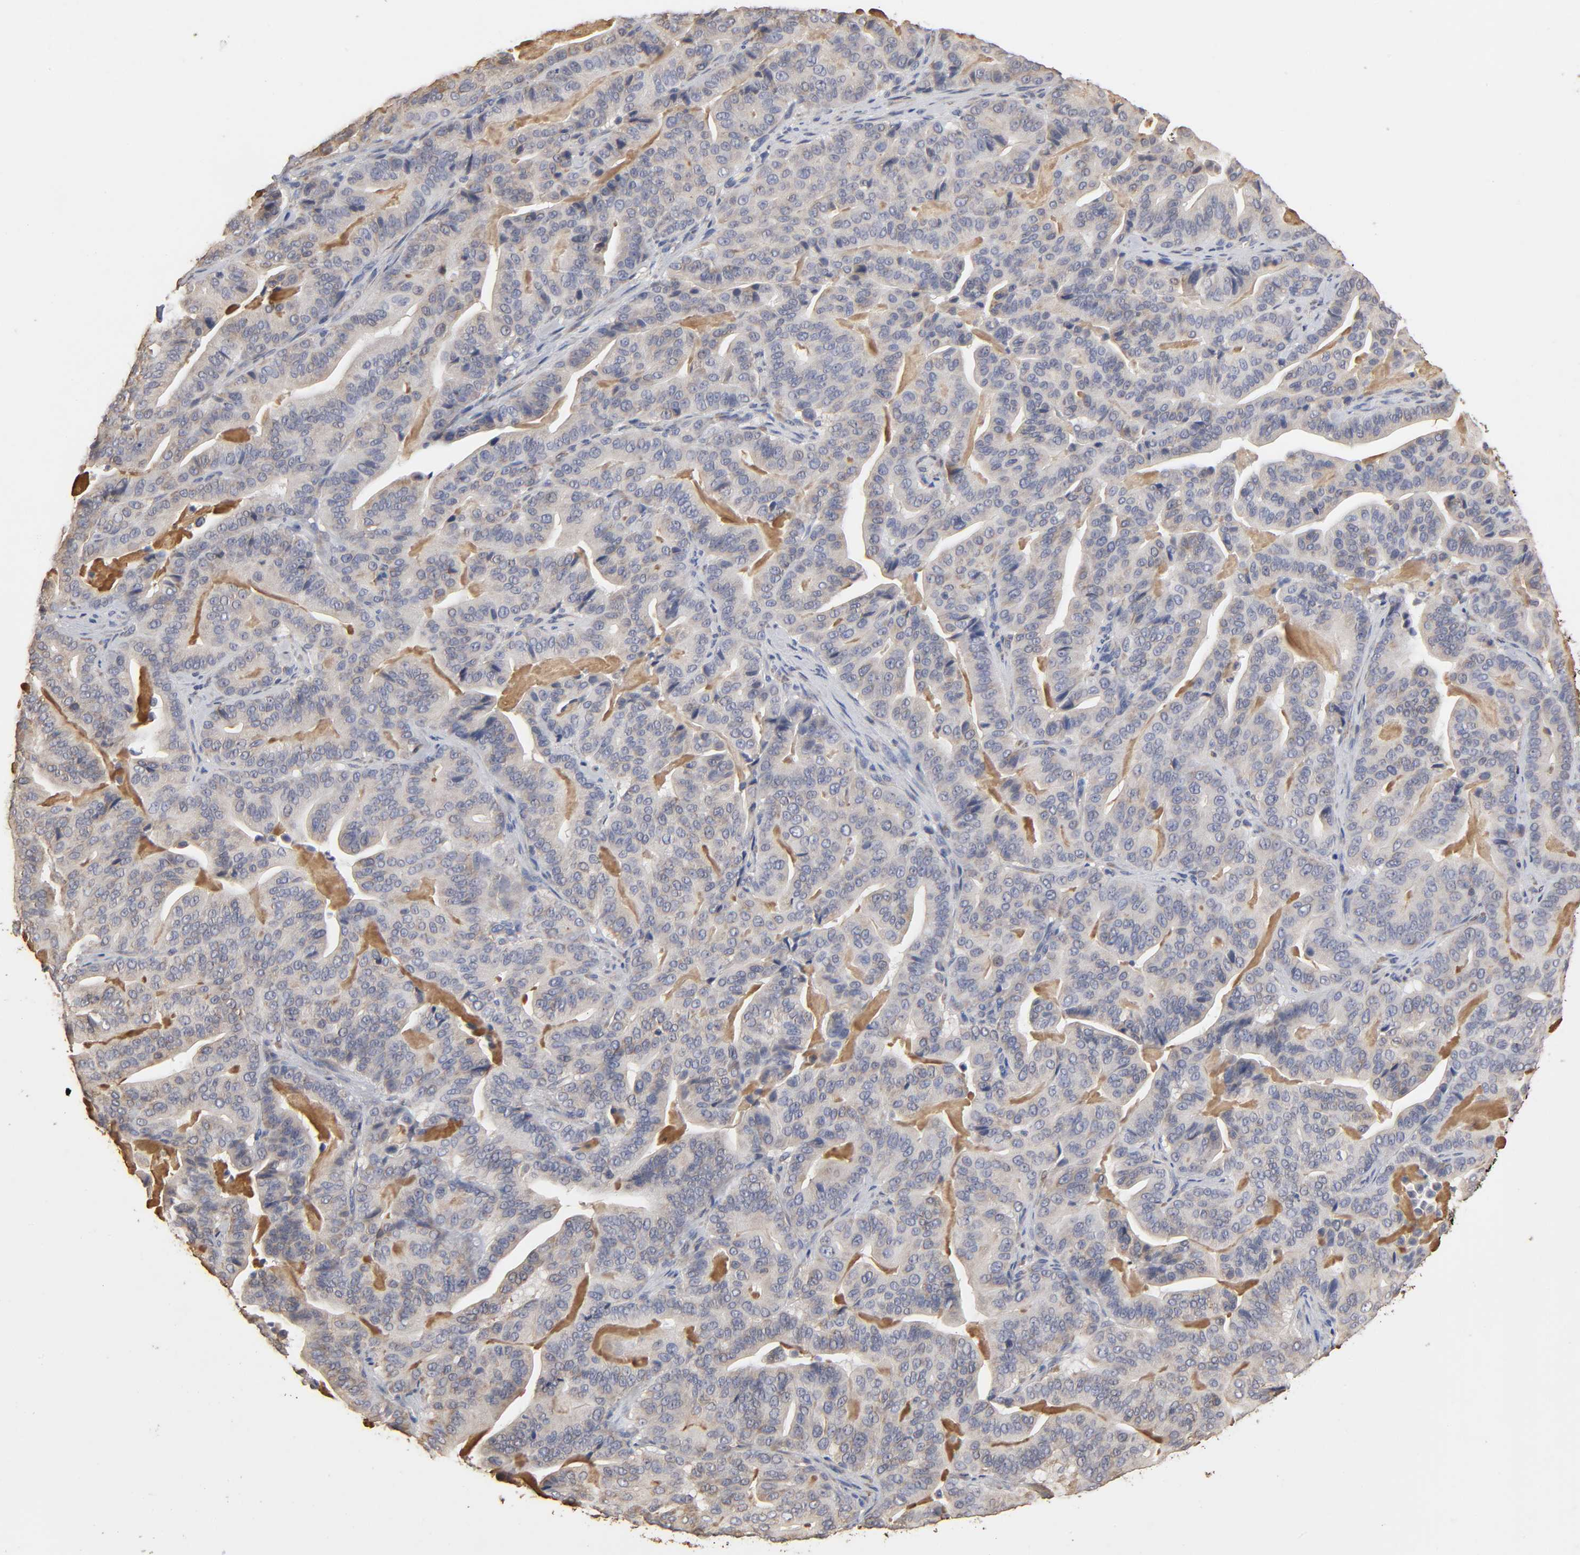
{"staining": {"intensity": "weak", "quantity": "<25%", "location": "cytoplasmic/membranous"}, "tissue": "pancreatic cancer", "cell_type": "Tumor cells", "image_type": "cancer", "snomed": [{"axis": "morphology", "description": "Adenocarcinoma, NOS"}, {"axis": "topography", "description": "Pancreas"}], "caption": "High power microscopy image of an immunohistochemistry (IHC) histopathology image of pancreatic adenocarcinoma, revealing no significant expression in tumor cells. (DAB (3,3'-diaminobenzidine) IHC visualized using brightfield microscopy, high magnification).", "gene": "EIF4G2", "patient": {"sex": "male", "age": 63}}